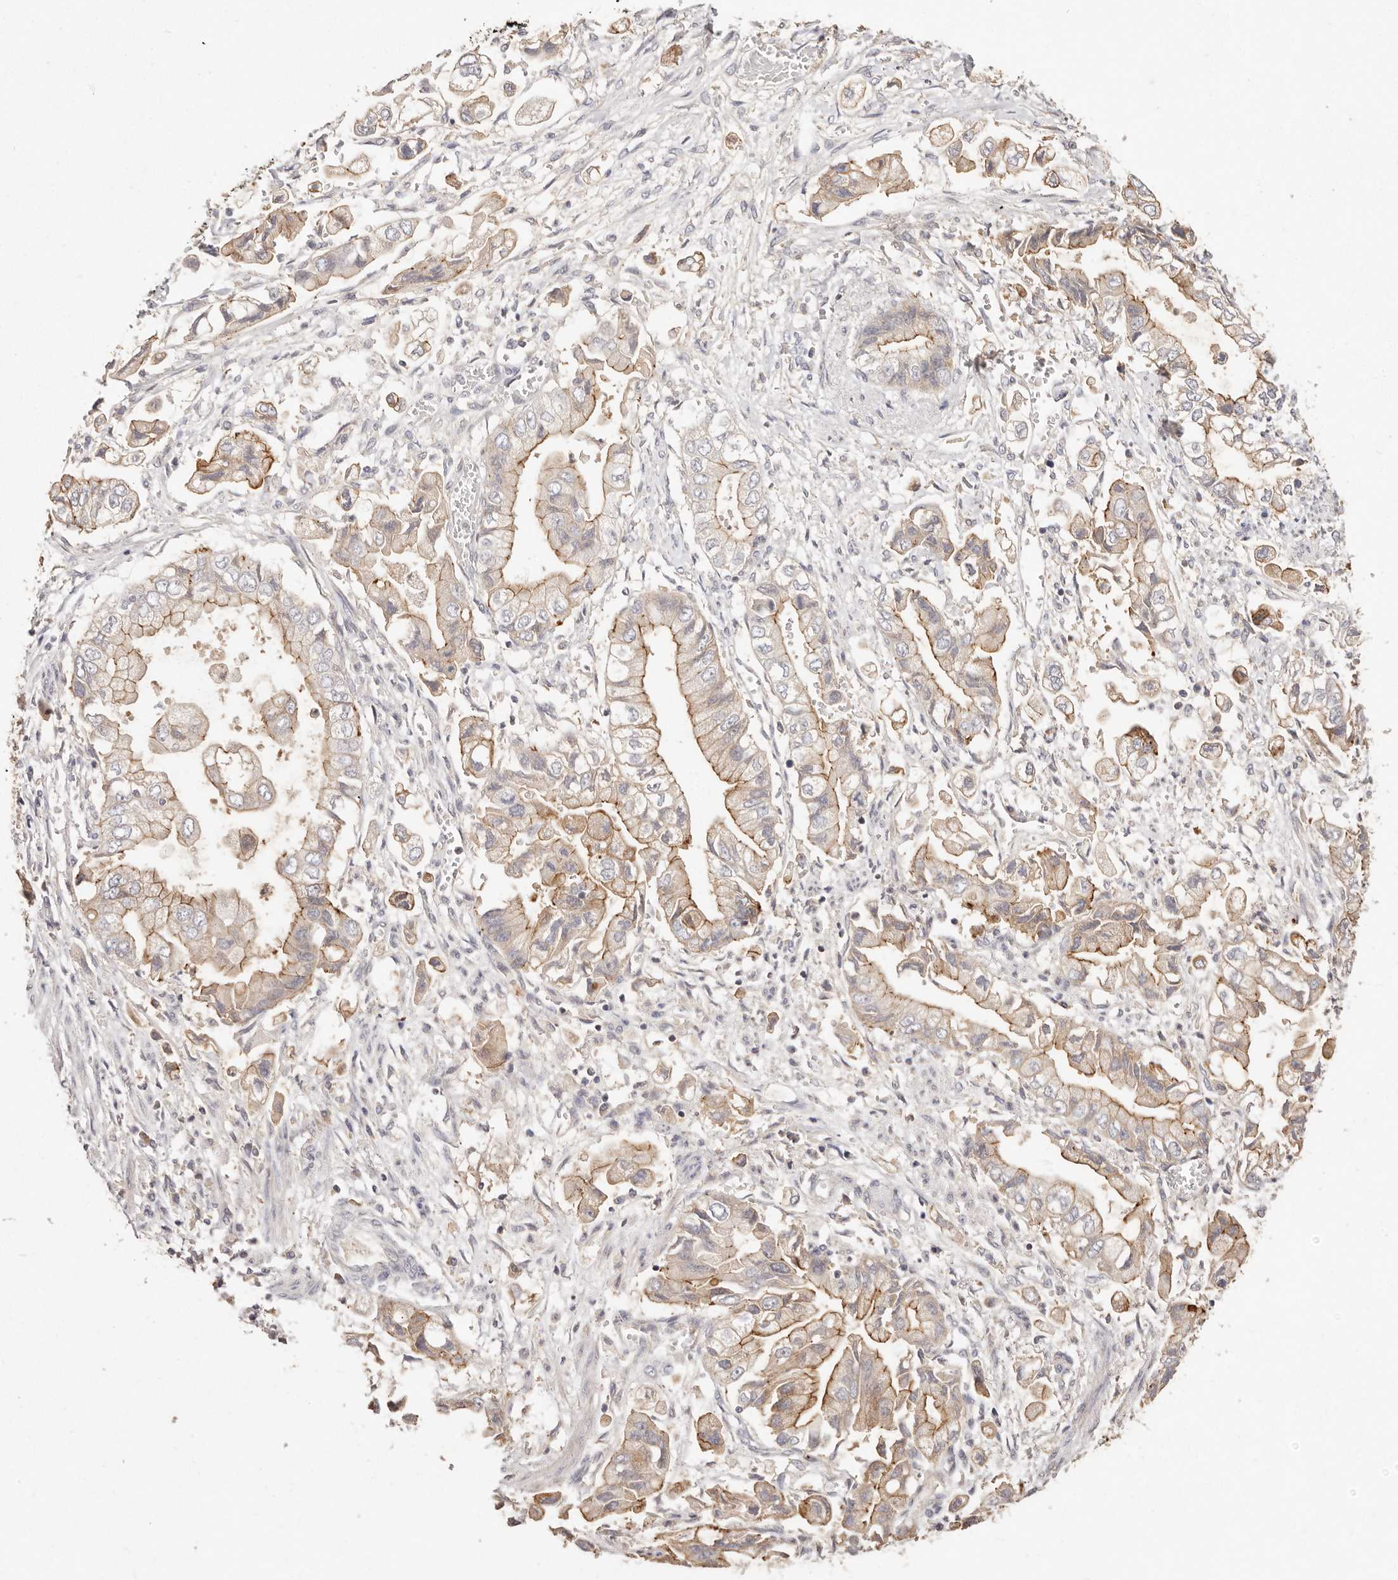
{"staining": {"intensity": "moderate", "quantity": "<25%", "location": "cytoplasmic/membranous"}, "tissue": "stomach cancer", "cell_type": "Tumor cells", "image_type": "cancer", "snomed": [{"axis": "morphology", "description": "Adenocarcinoma, NOS"}, {"axis": "topography", "description": "Stomach"}], "caption": "There is low levels of moderate cytoplasmic/membranous staining in tumor cells of adenocarcinoma (stomach), as demonstrated by immunohistochemical staining (brown color).", "gene": "CXADR", "patient": {"sex": "male", "age": 62}}